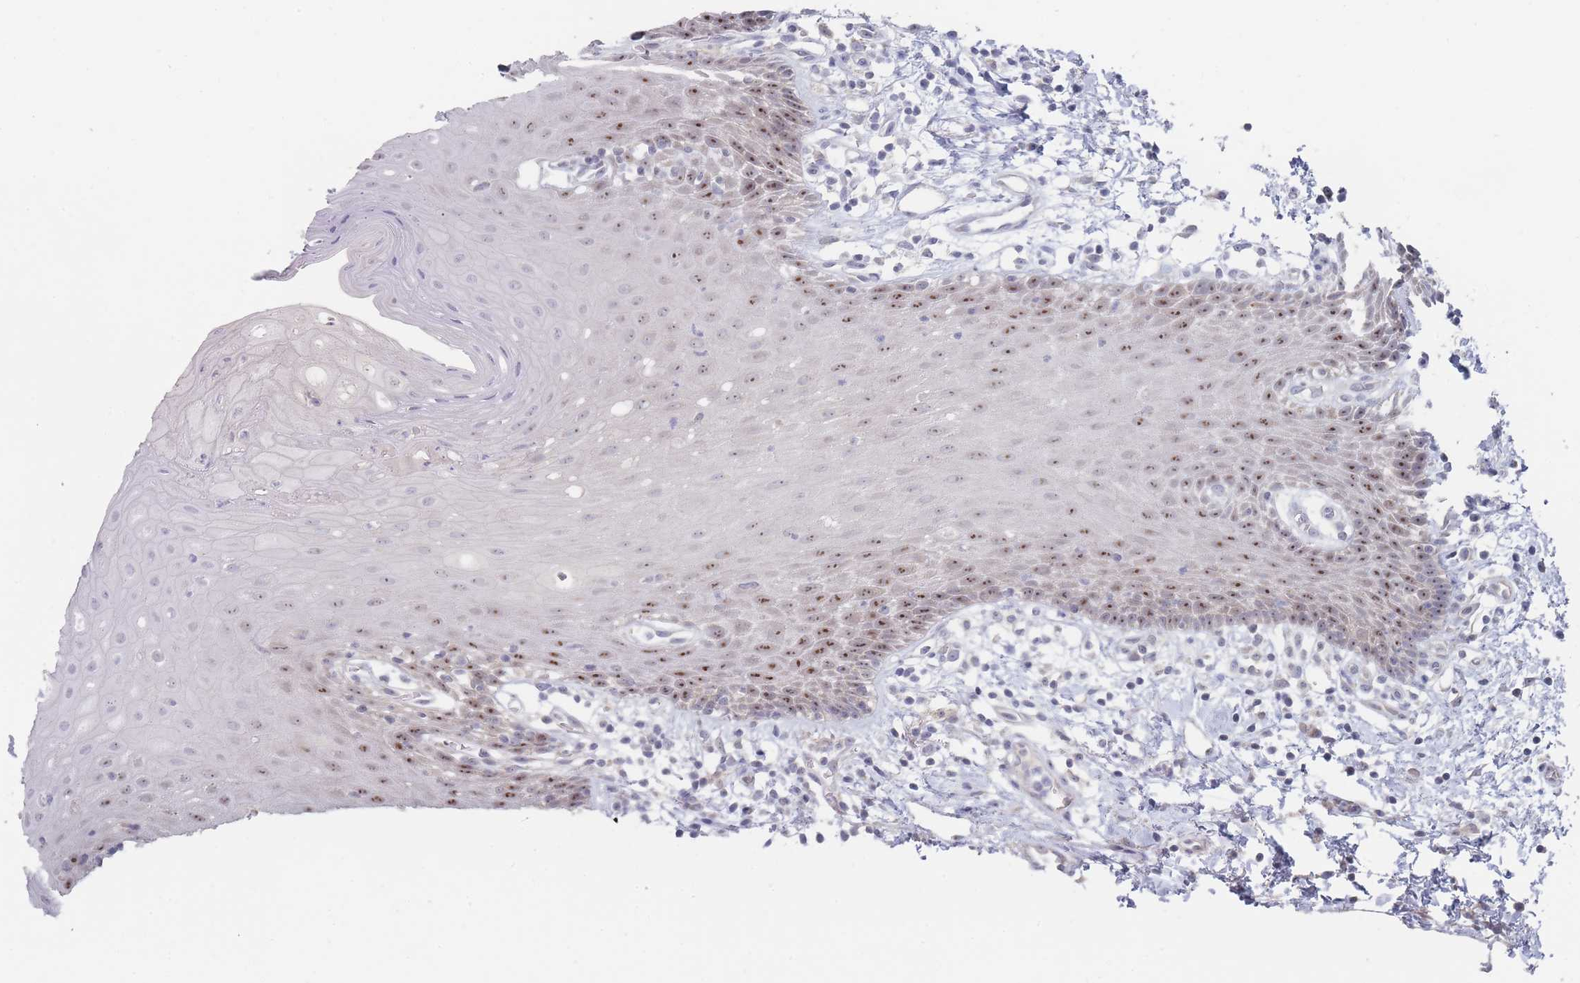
{"staining": {"intensity": "strong", "quantity": "<25%", "location": "nuclear"}, "tissue": "oral mucosa", "cell_type": "Squamous epithelial cells", "image_type": "normal", "snomed": [{"axis": "morphology", "description": "Normal tissue, NOS"}, {"axis": "topography", "description": "Oral tissue"}, {"axis": "topography", "description": "Tounge, NOS"}], "caption": "Squamous epithelial cells display medium levels of strong nuclear staining in approximately <25% of cells in normal oral mucosa.", "gene": "RNF8", "patient": {"sex": "female", "age": 59}}